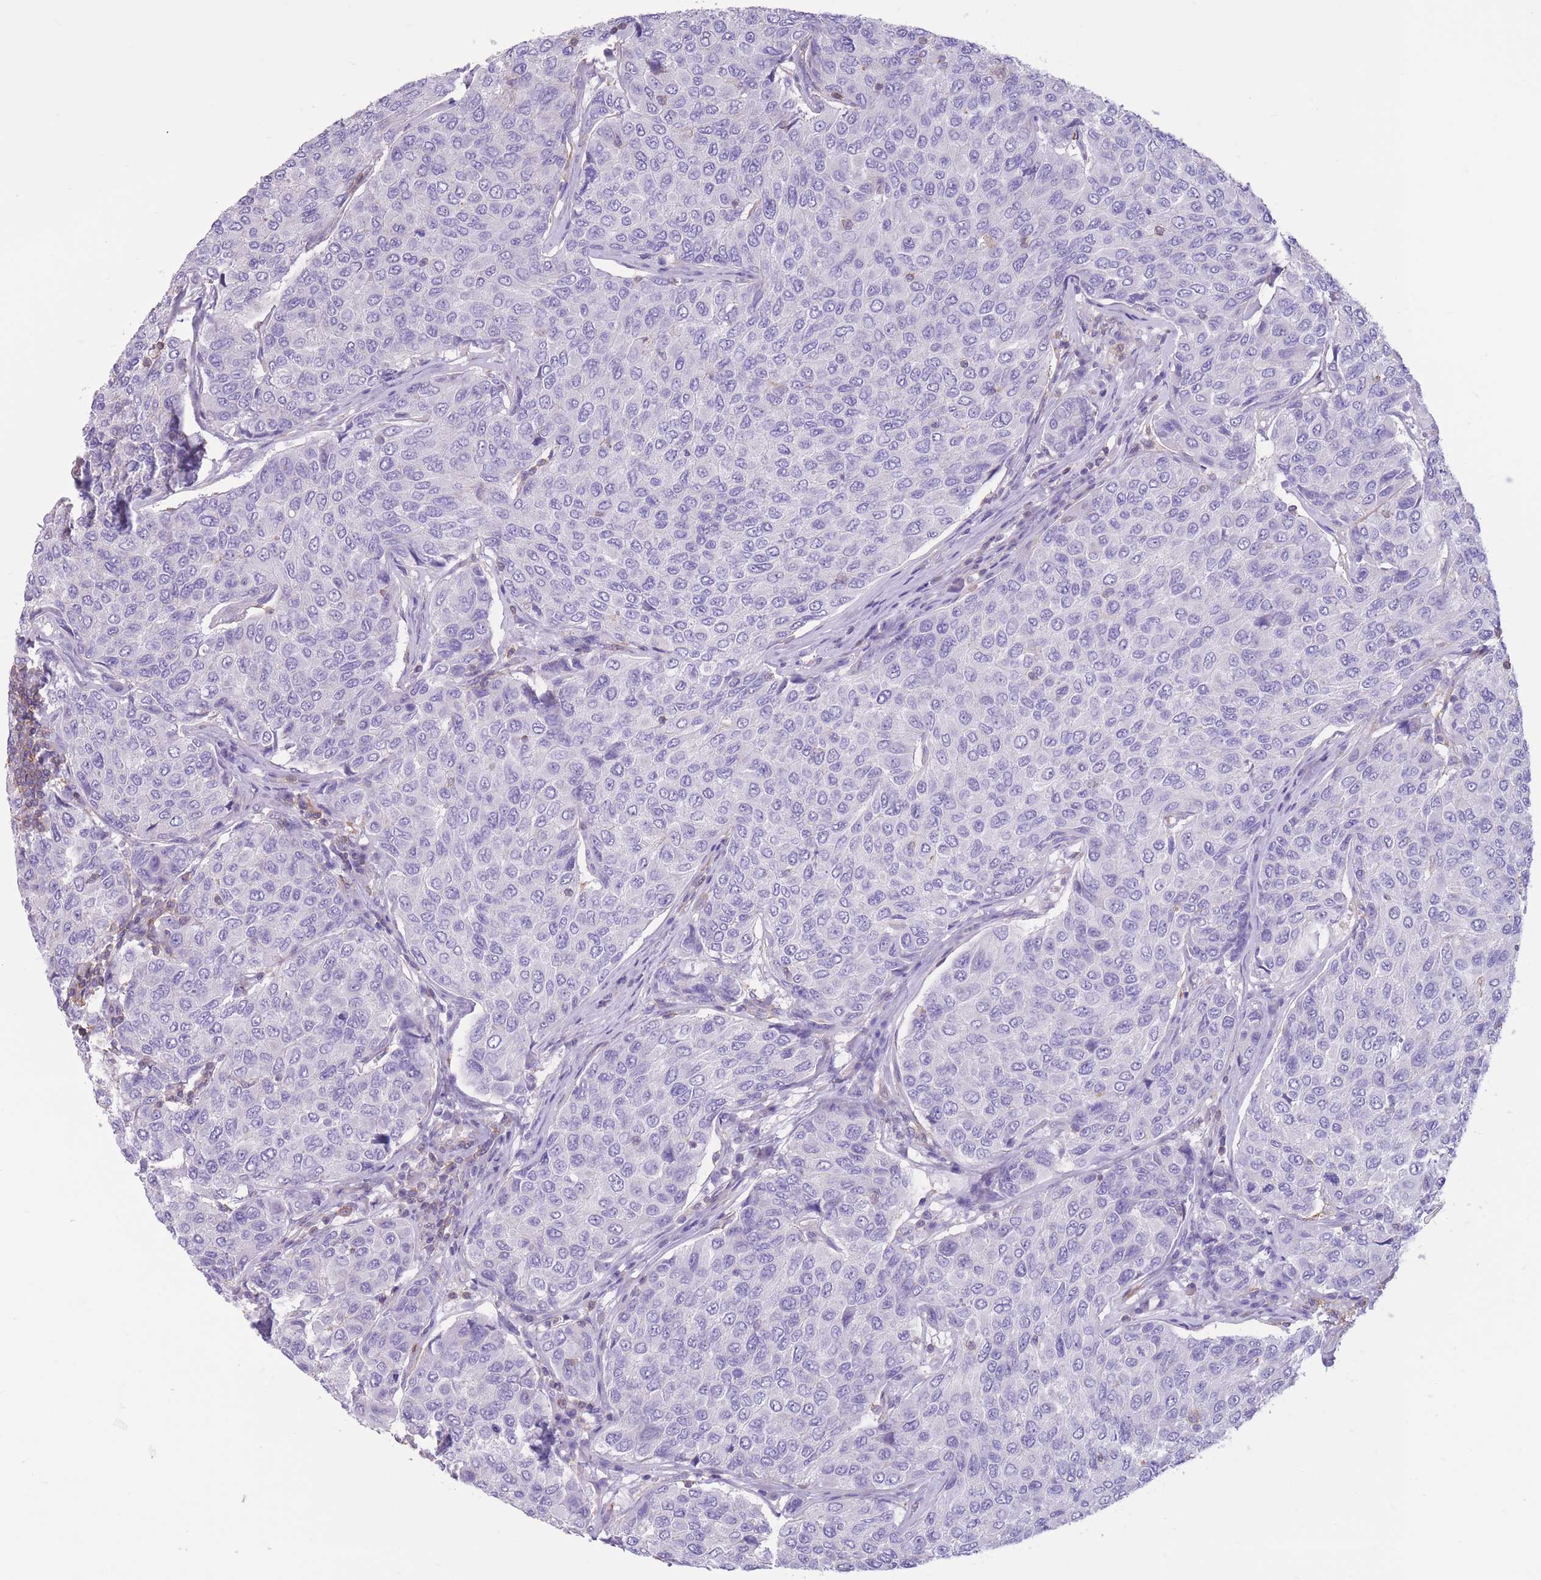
{"staining": {"intensity": "negative", "quantity": "none", "location": "none"}, "tissue": "breast cancer", "cell_type": "Tumor cells", "image_type": "cancer", "snomed": [{"axis": "morphology", "description": "Duct carcinoma"}, {"axis": "topography", "description": "Breast"}], "caption": "Tumor cells show no significant positivity in infiltrating ductal carcinoma (breast).", "gene": "PDHA1", "patient": {"sex": "female", "age": 55}}